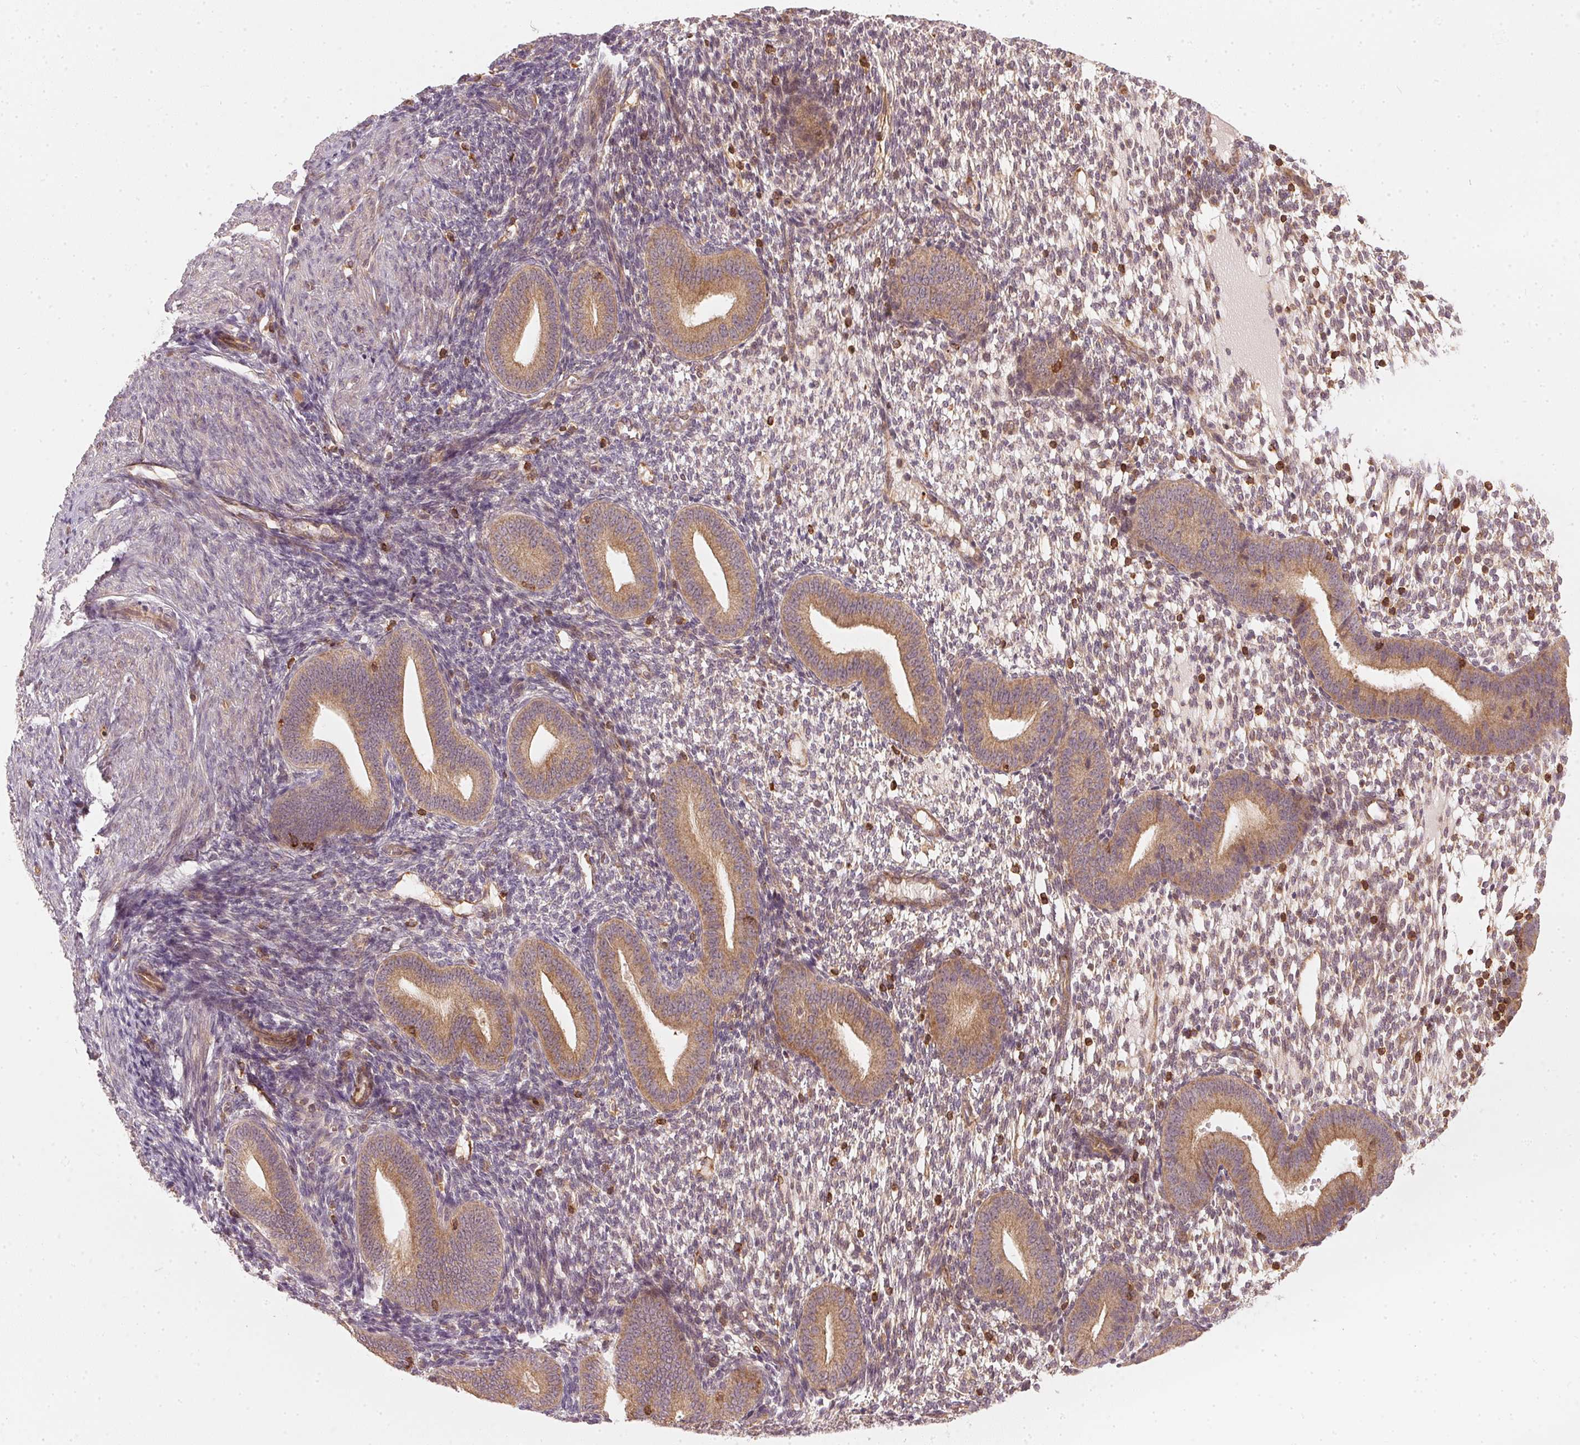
{"staining": {"intensity": "moderate", "quantity": "<25%", "location": "cytoplasmic/membranous"}, "tissue": "endometrium", "cell_type": "Cells in endometrial stroma", "image_type": "normal", "snomed": [{"axis": "morphology", "description": "Normal tissue, NOS"}, {"axis": "topography", "description": "Endometrium"}], "caption": "High-magnification brightfield microscopy of unremarkable endometrium stained with DAB (brown) and counterstained with hematoxylin (blue). cells in endometrial stroma exhibit moderate cytoplasmic/membranous staining is identified in about<25% of cells.", "gene": "NADK2", "patient": {"sex": "female", "age": 40}}